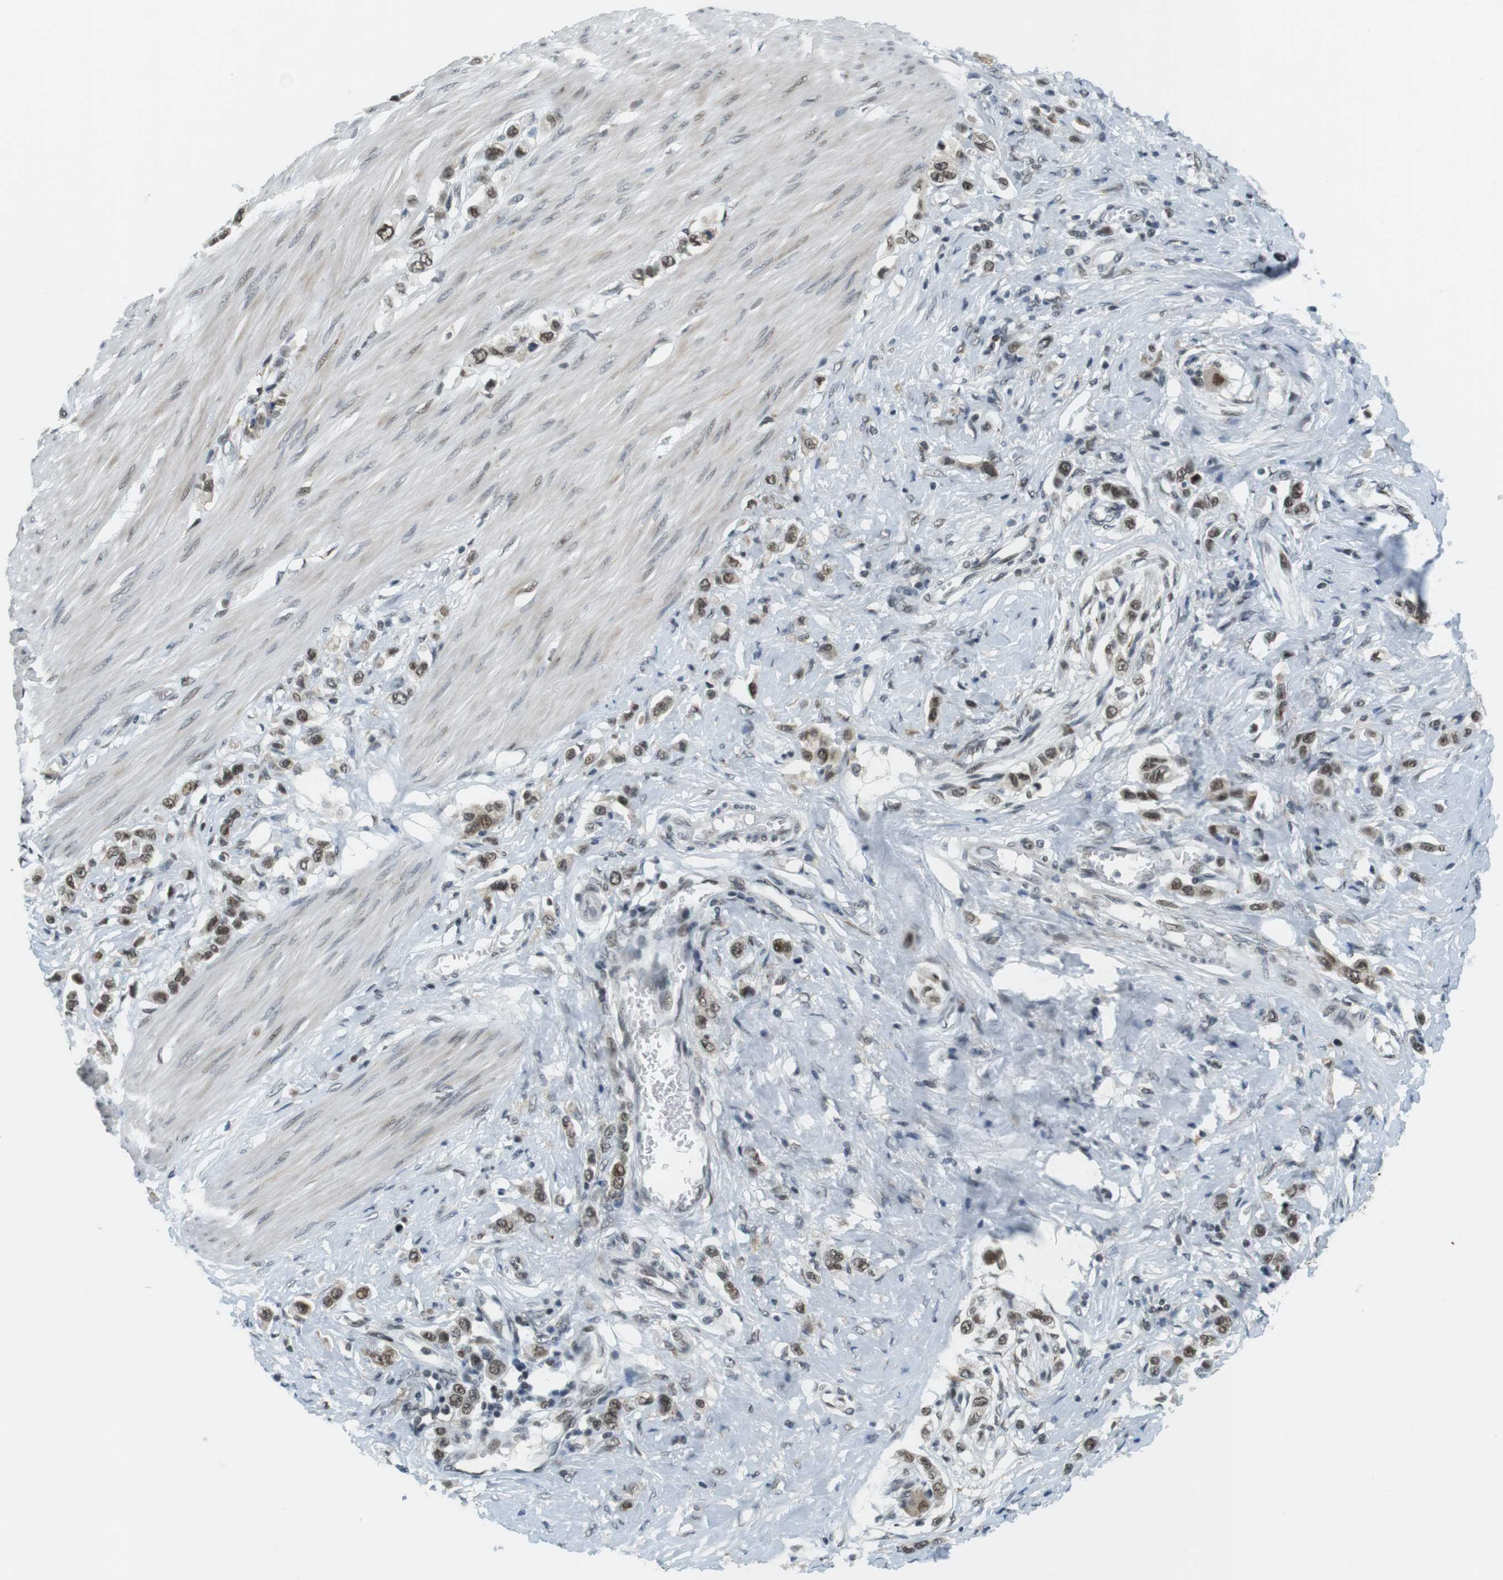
{"staining": {"intensity": "weak", "quantity": "25%-75%", "location": "nuclear"}, "tissue": "stomach cancer", "cell_type": "Tumor cells", "image_type": "cancer", "snomed": [{"axis": "morphology", "description": "Adenocarcinoma, NOS"}, {"axis": "topography", "description": "Stomach"}], "caption": "Brown immunohistochemical staining in human stomach adenocarcinoma exhibits weak nuclear positivity in about 25%-75% of tumor cells.", "gene": "RNF38", "patient": {"sex": "female", "age": 65}}